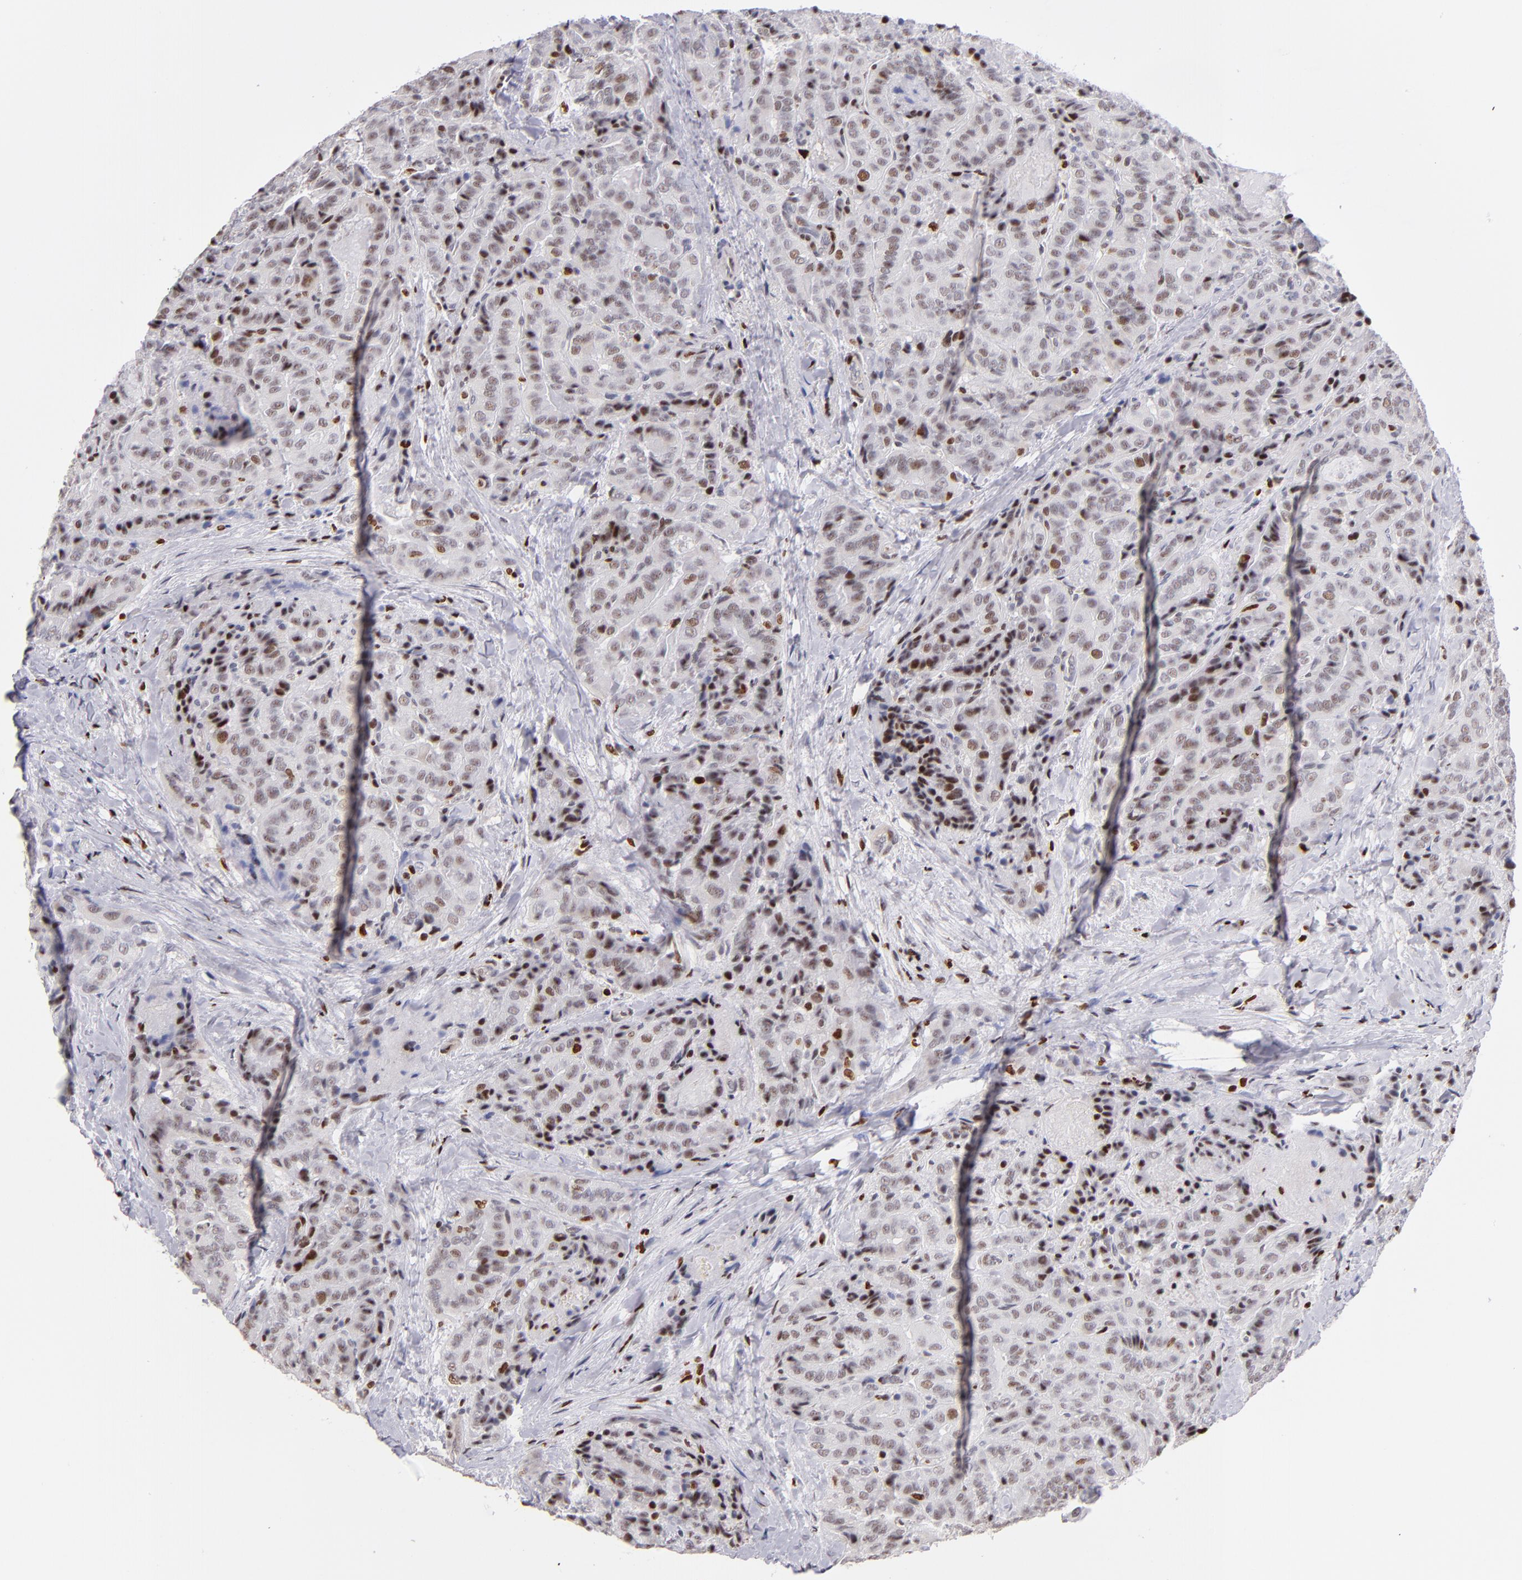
{"staining": {"intensity": "moderate", "quantity": ">75%", "location": "nuclear"}, "tissue": "thyroid cancer", "cell_type": "Tumor cells", "image_type": "cancer", "snomed": [{"axis": "morphology", "description": "Papillary adenocarcinoma, NOS"}, {"axis": "topography", "description": "Thyroid gland"}], "caption": "Immunohistochemistry (IHC) micrograph of neoplastic tissue: human papillary adenocarcinoma (thyroid) stained using immunohistochemistry (IHC) exhibits medium levels of moderate protein expression localized specifically in the nuclear of tumor cells, appearing as a nuclear brown color.", "gene": "POLA1", "patient": {"sex": "female", "age": 71}}